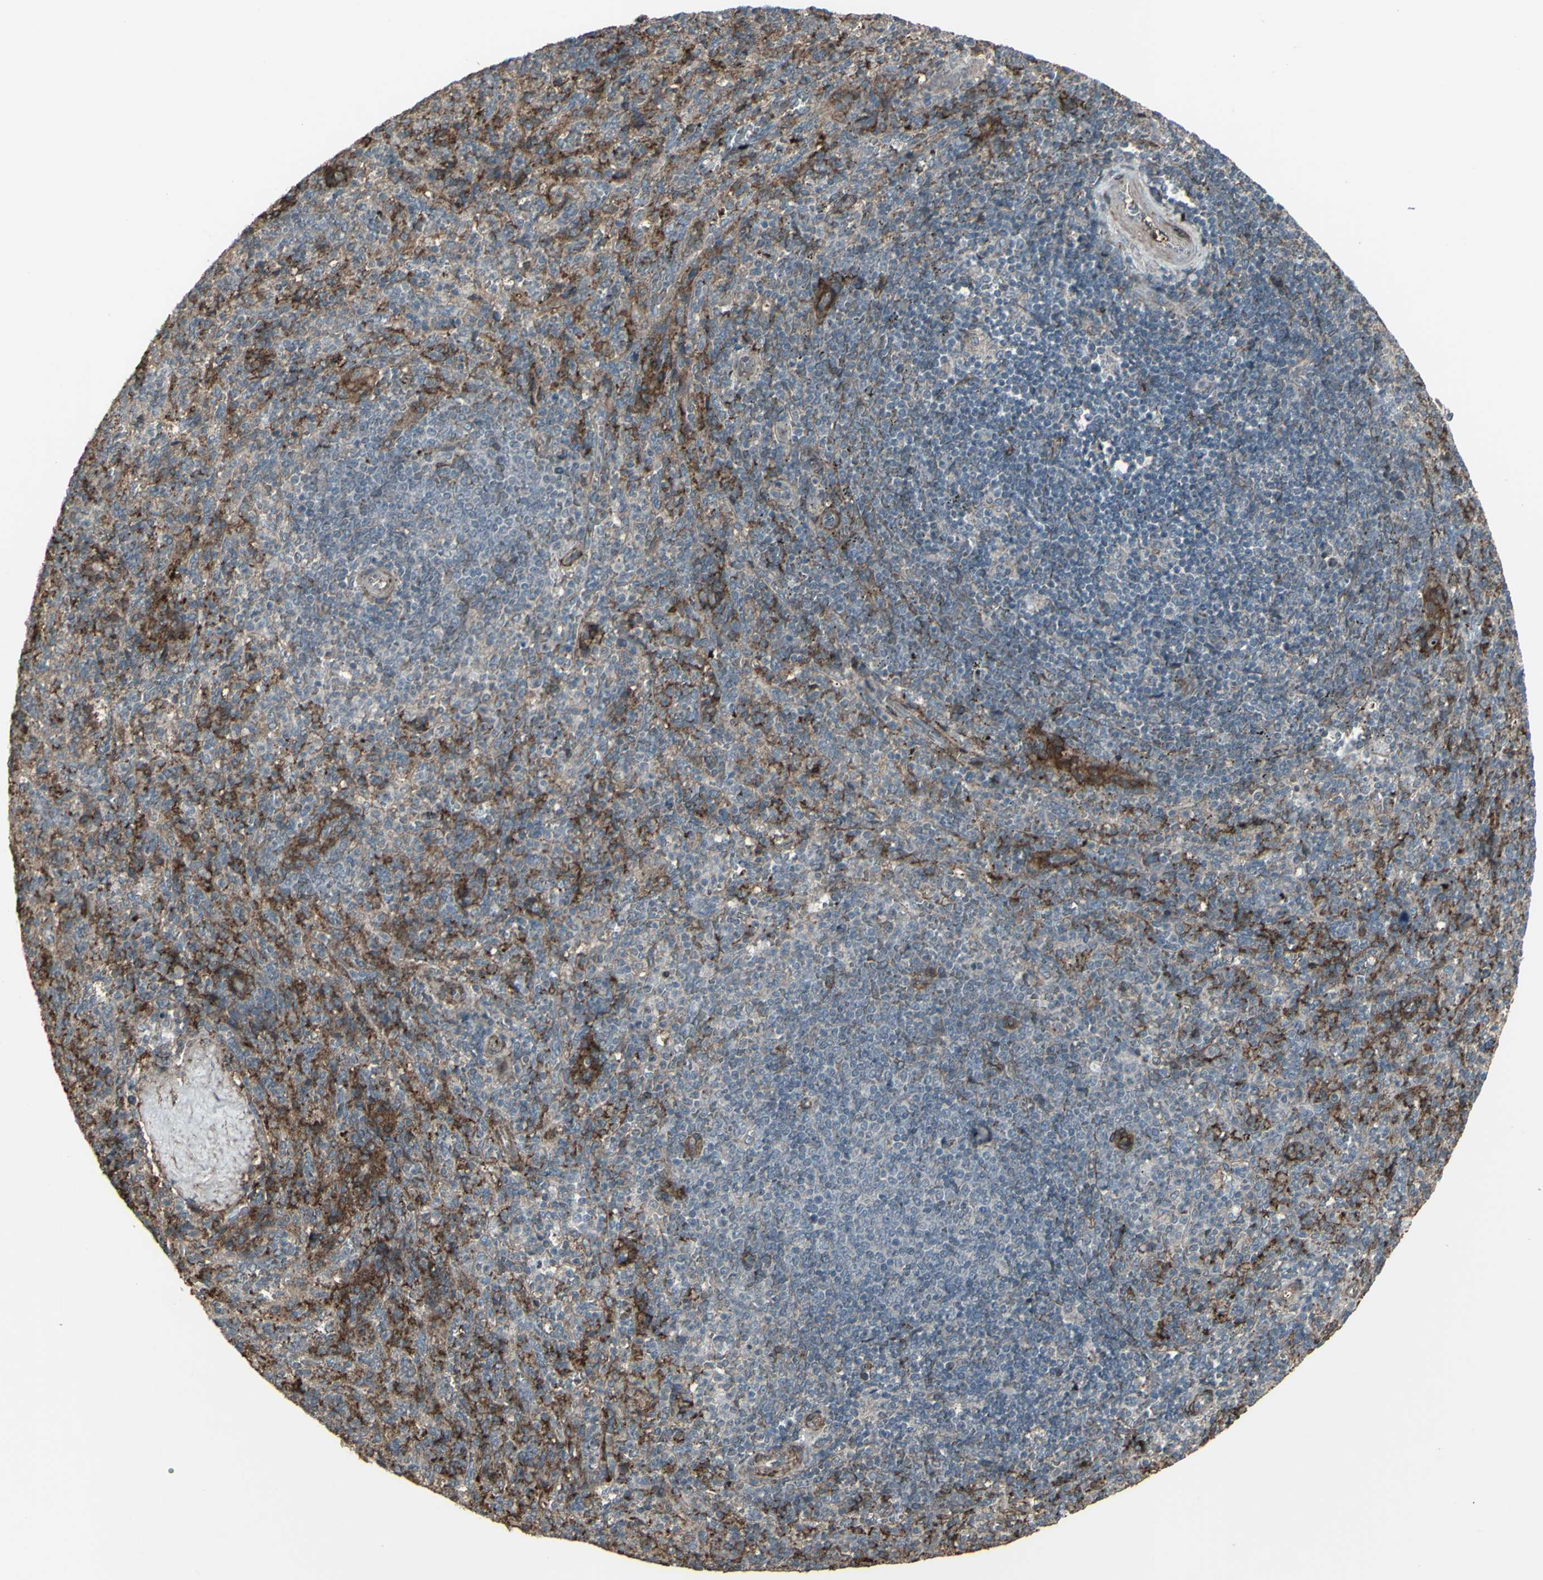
{"staining": {"intensity": "negative", "quantity": "none", "location": "none"}, "tissue": "spleen", "cell_type": "Cells in red pulp", "image_type": "normal", "snomed": [{"axis": "morphology", "description": "Normal tissue, NOS"}, {"axis": "topography", "description": "Spleen"}], "caption": "Micrograph shows no protein expression in cells in red pulp of benign spleen.", "gene": "SMO", "patient": {"sex": "male", "age": 36}}